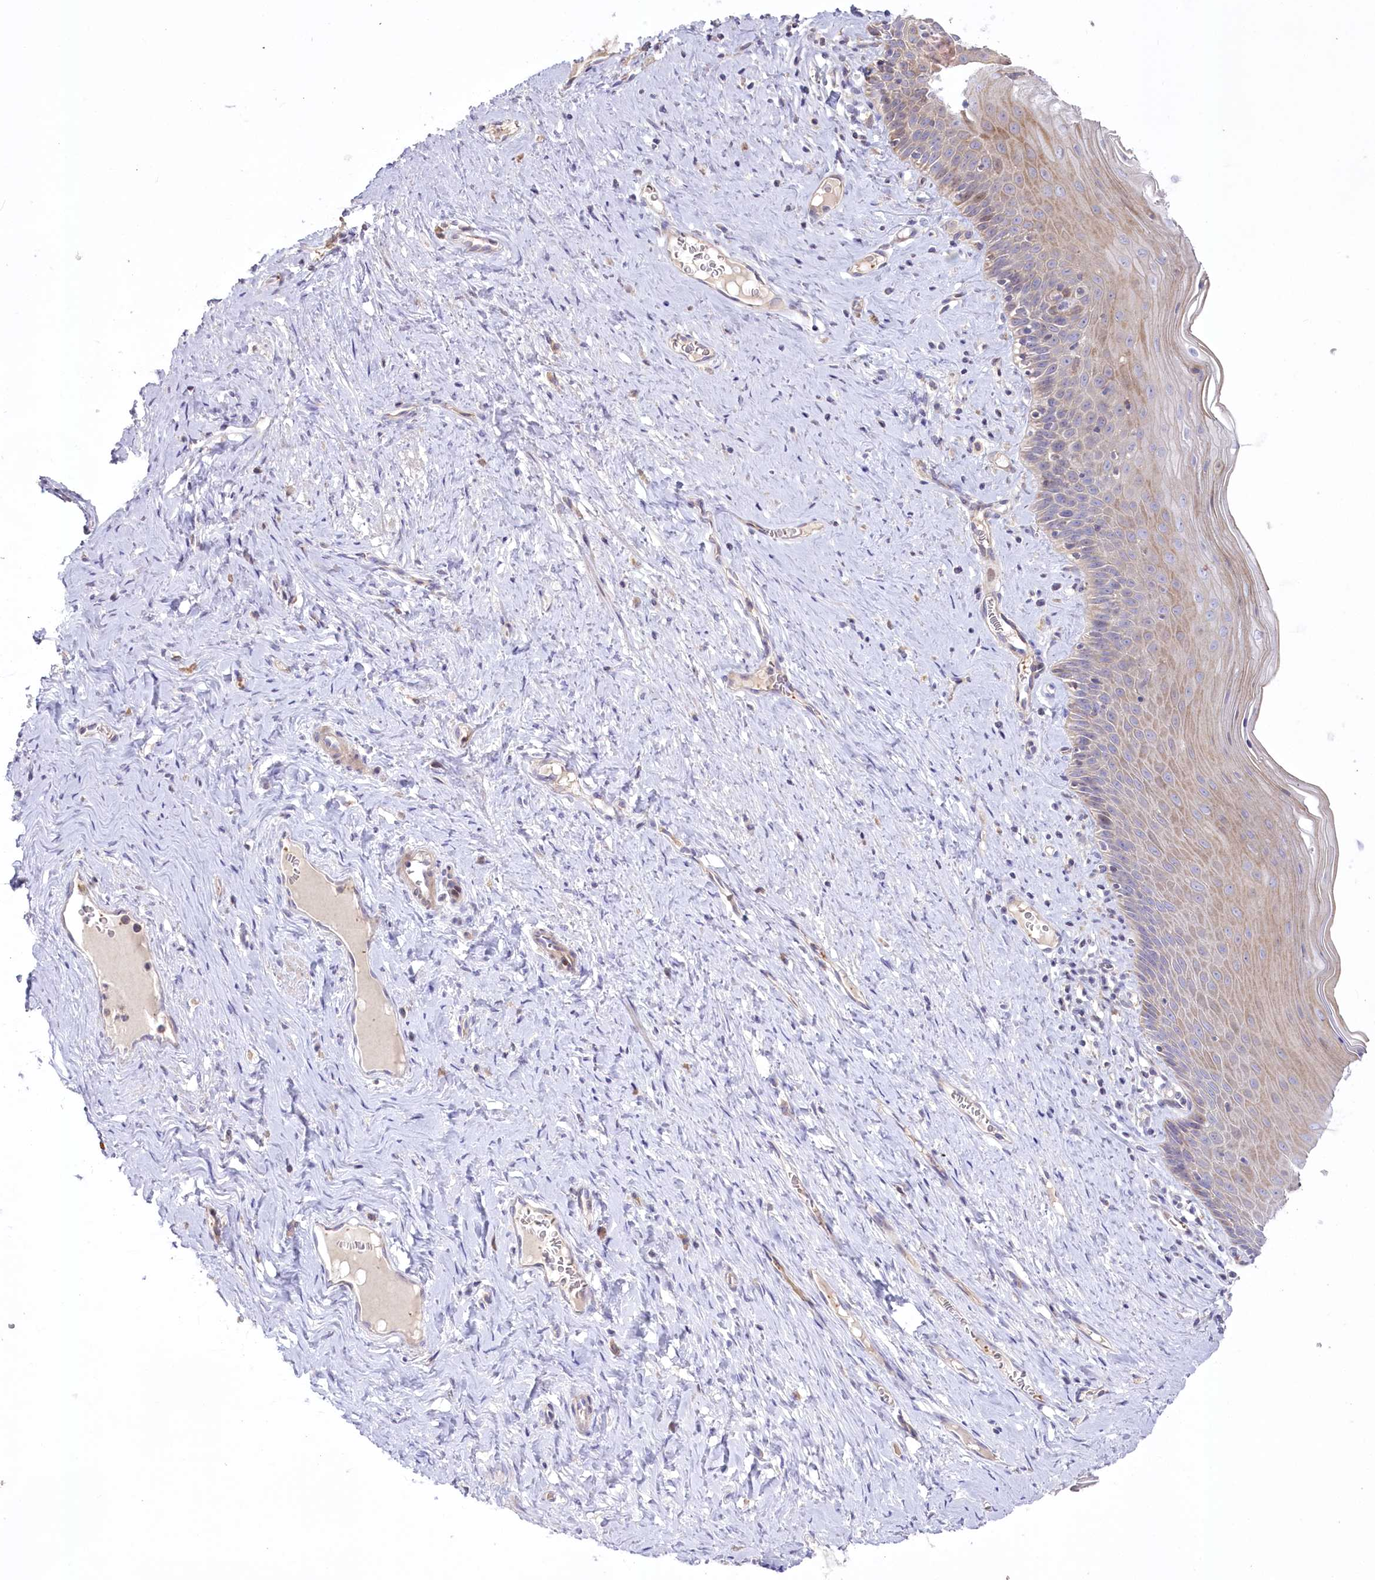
{"staining": {"intensity": "negative", "quantity": "none", "location": "none"}, "tissue": "cervix", "cell_type": "Glandular cells", "image_type": "normal", "snomed": [{"axis": "morphology", "description": "Normal tissue, NOS"}, {"axis": "topography", "description": "Cervix"}], "caption": "Cervix stained for a protein using immunohistochemistry (IHC) reveals no expression glandular cells.", "gene": "SLC6A11", "patient": {"sex": "female", "age": 42}}